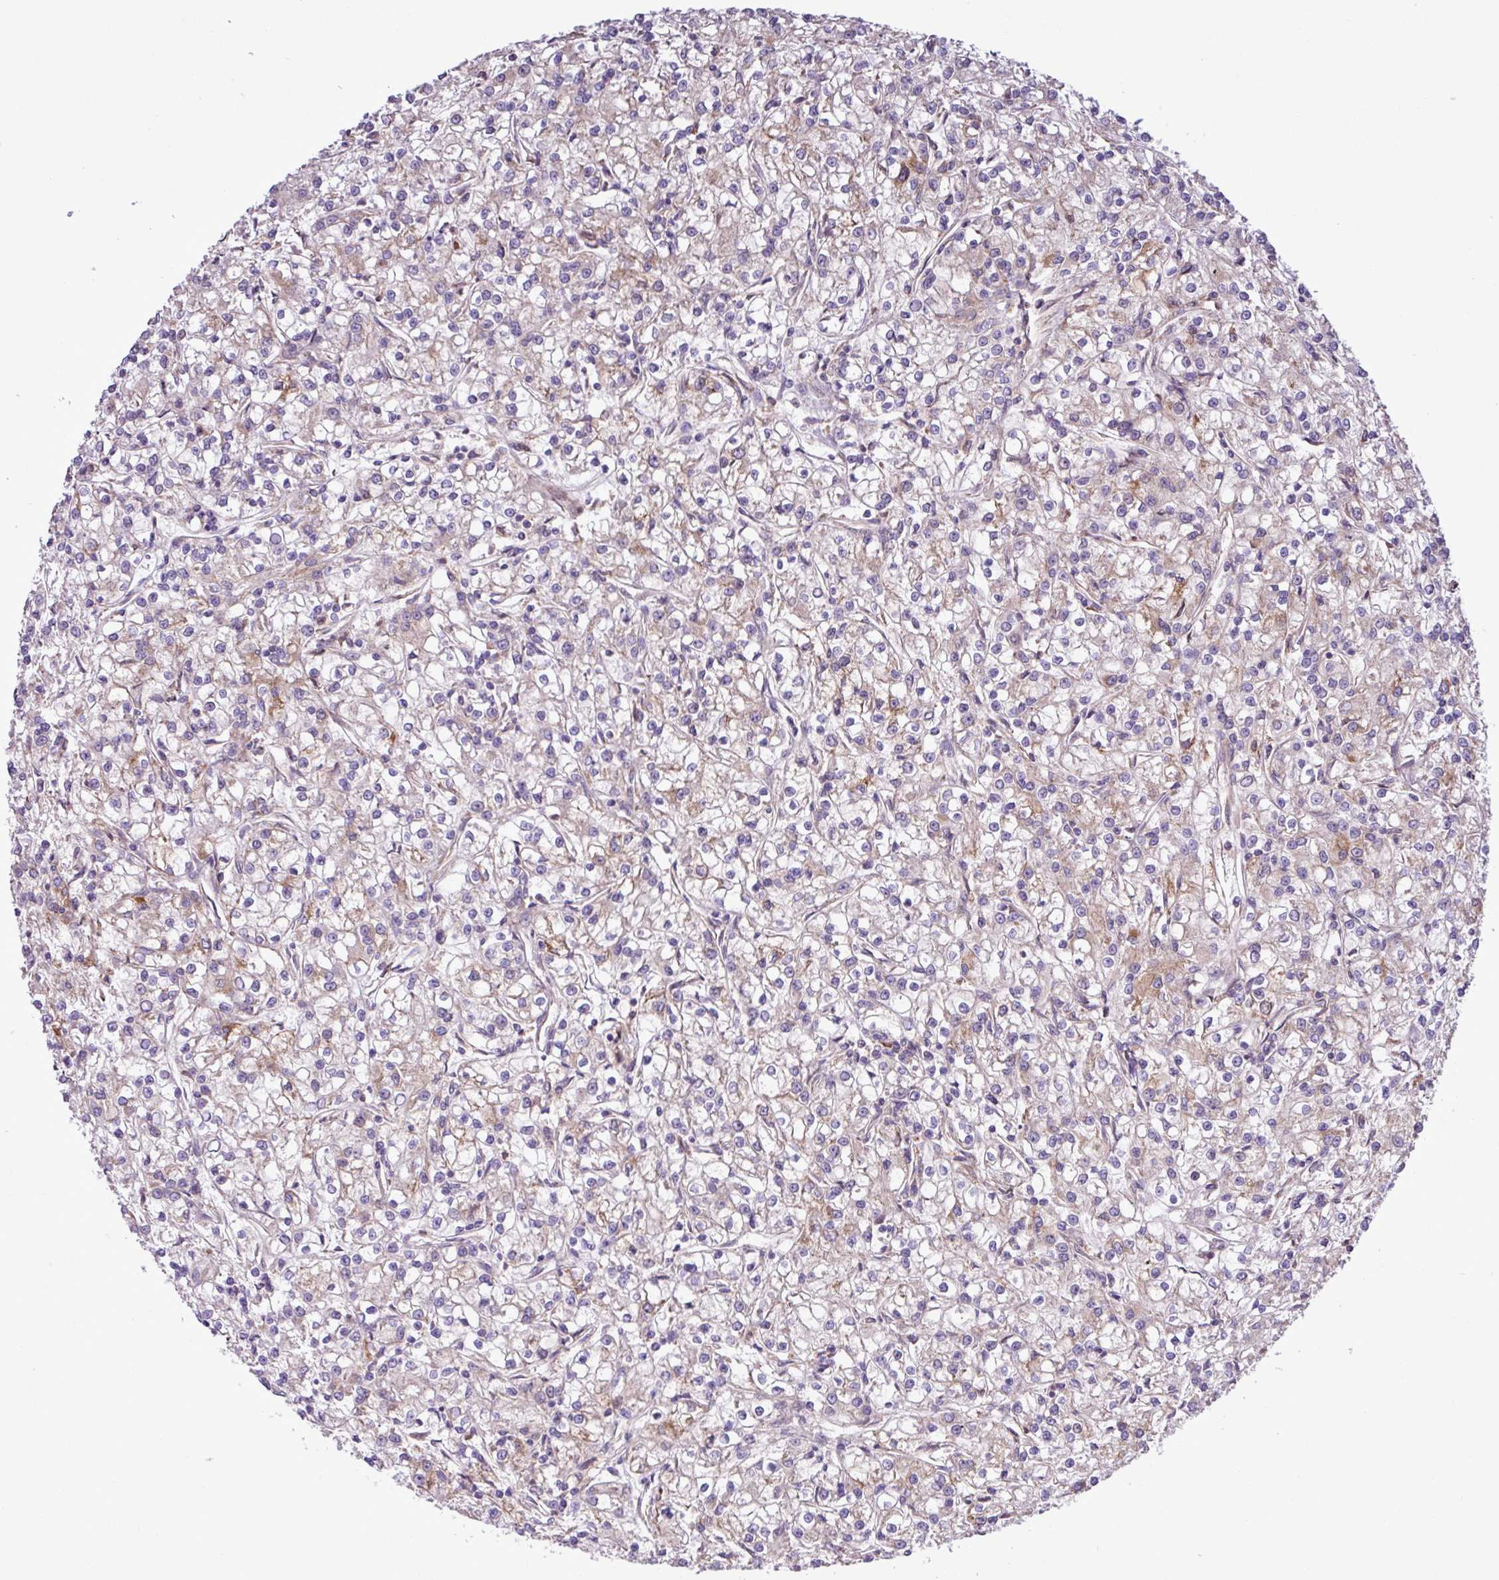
{"staining": {"intensity": "weak", "quantity": "25%-75%", "location": "cytoplasmic/membranous"}, "tissue": "renal cancer", "cell_type": "Tumor cells", "image_type": "cancer", "snomed": [{"axis": "morphology", "description": "Adenocarcinoma, NOS"}, {"axis": "topography", "description": "Kidney"}], "caption": "Renal cancer (adenocarcinoma) tissue shows weak cytoplasmic/membranous positivity in about 25%-75% of tumor cells, visualized by immunohistochemistry. The staining is performed using DAB (3,3'-diaminobenzidine) brown chromogen to label protein expression. The nuclei are counter-stained blue using hematoxylin.", "gene": "MEGF6", "patient": {"sex": "female", "age": 59}}